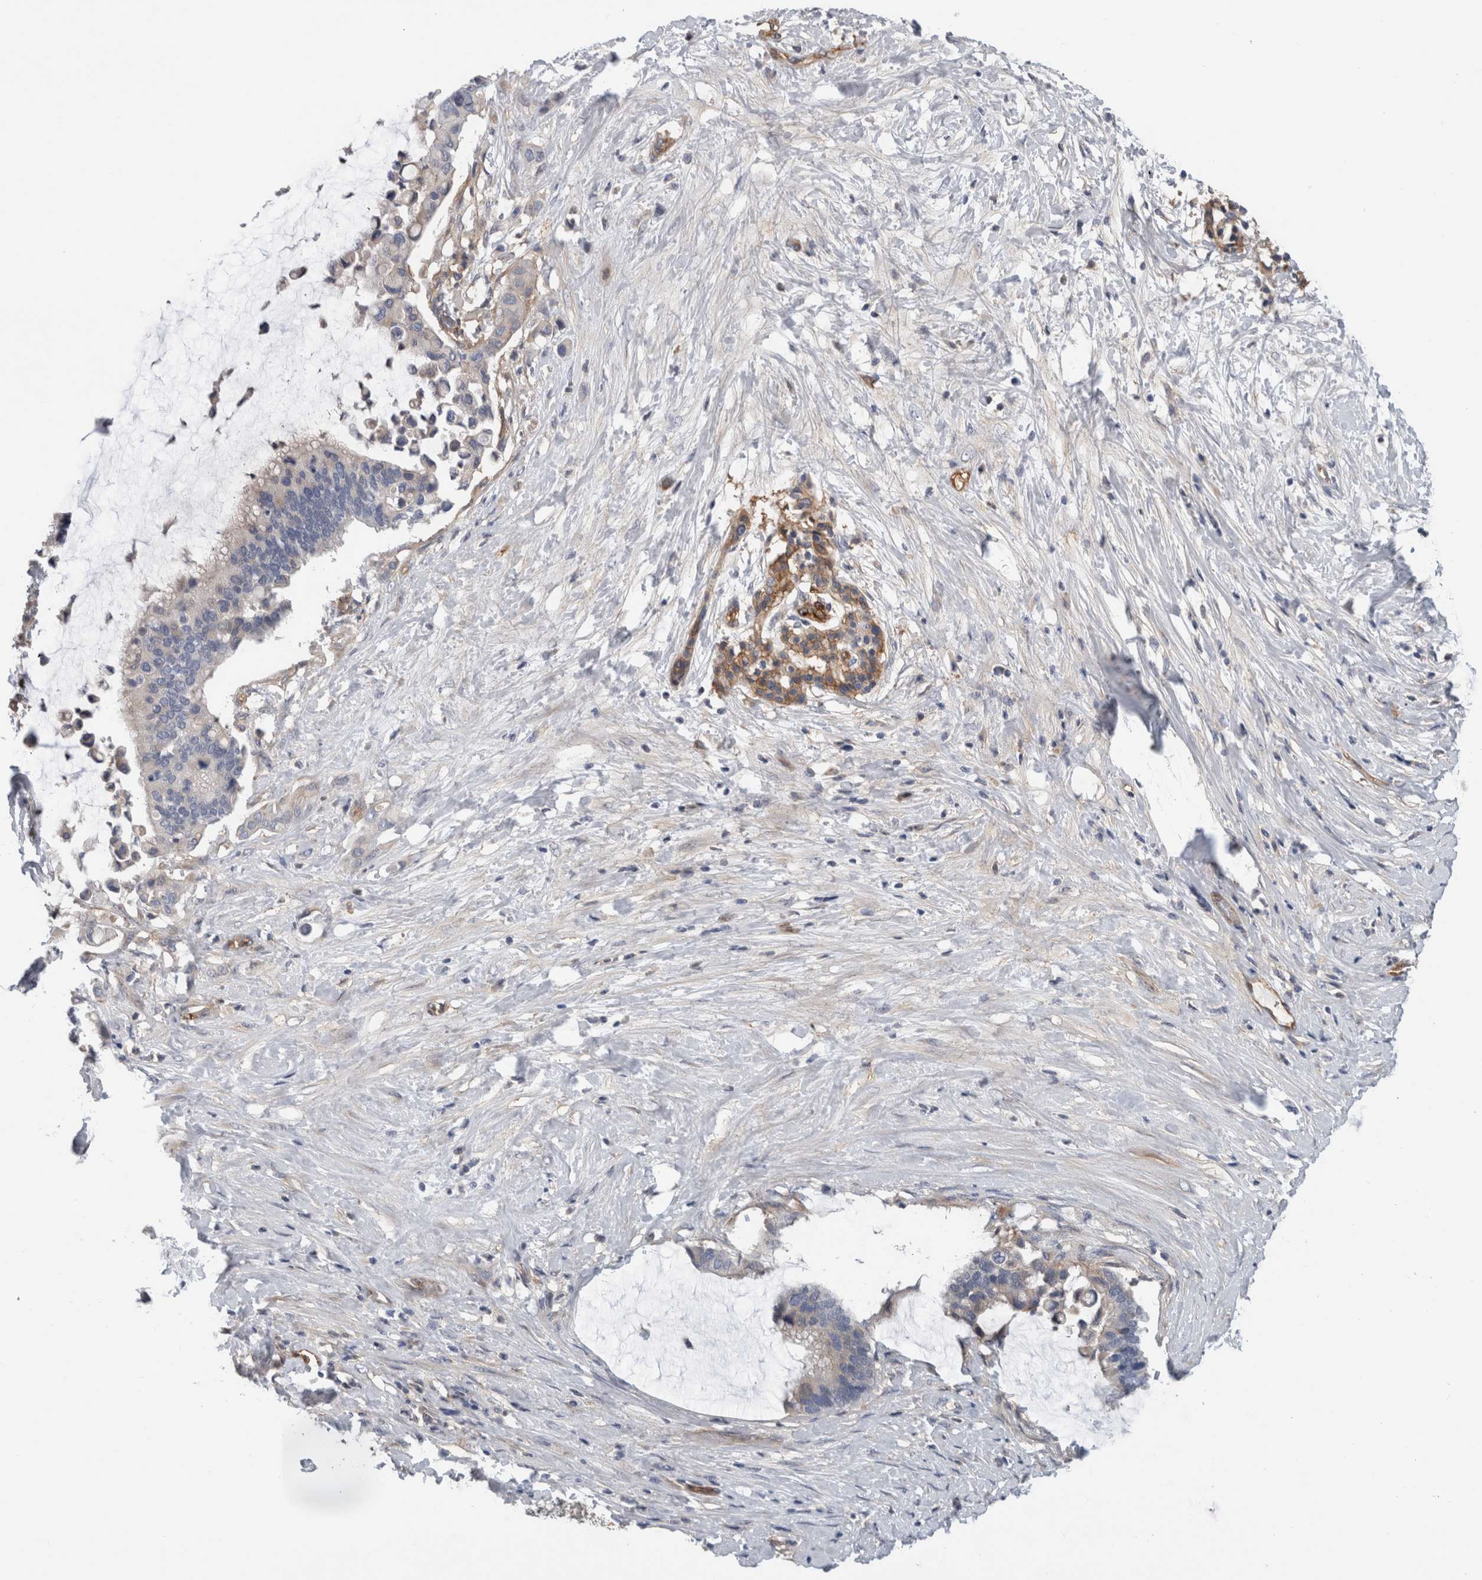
{"staining": {"intensity": "moderate", "quantity": "25%-75%", "location": "cytoplasmic/membranous"}, "tissue": "pancreatic cancer", "cell_type": "Tumor cells", "image_type": "cancer", "snomed": [{"axis": "morphology", "description": "Adenocarcinoma, NOS"}, {"axis": "topography", "description": "Pancreas"}], "caption": "The micrograph exhibits a brown stain indicating the presence of a protein in the cytoplasmic/membranous of tumor cells in pancreatic adenocarcinoma.", "gene": "CD59", "patient": {"sex": "male", "age": 41}}